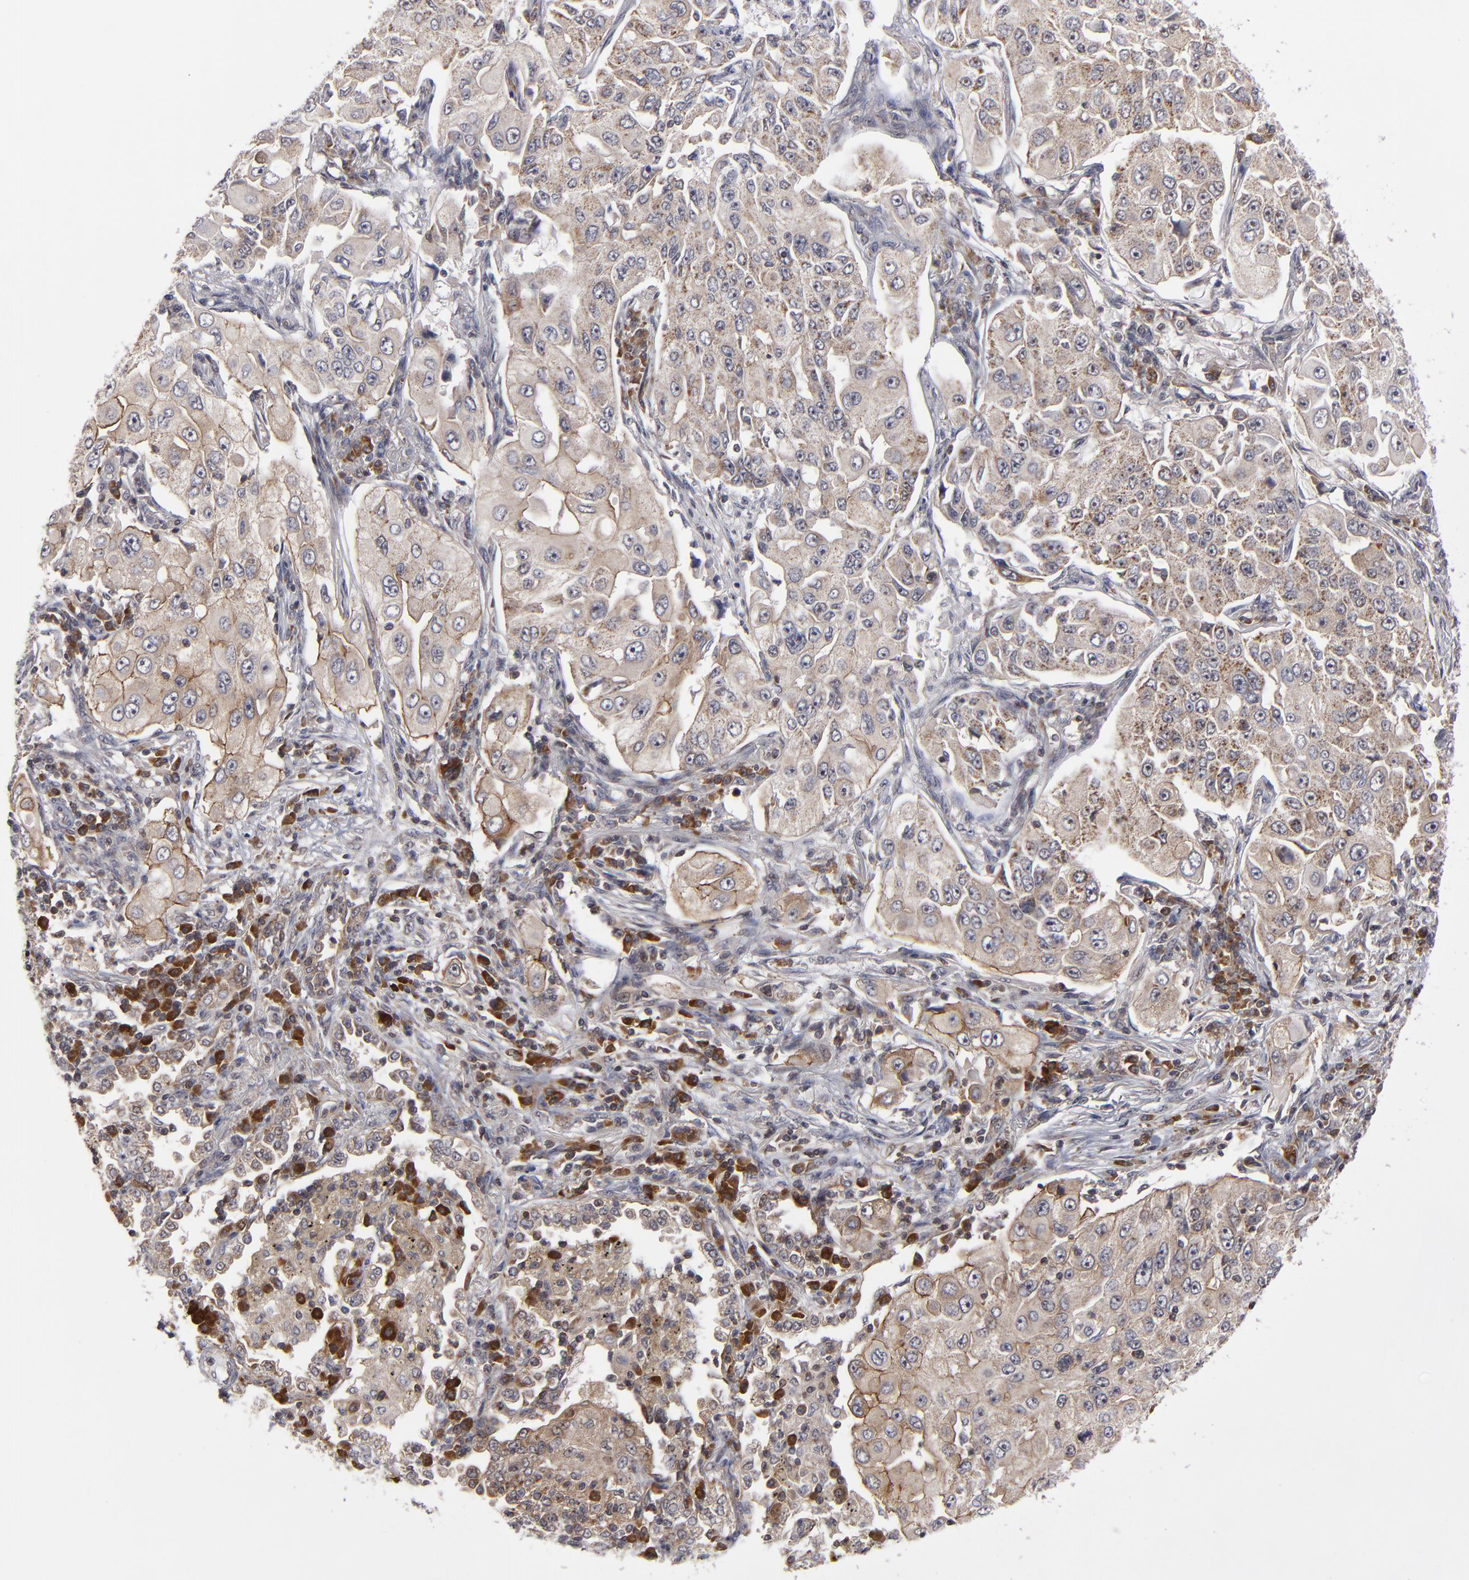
{"staining": {"intensity": "weak", "quantity": "25%-75%", "location": "cytoplasmic/membranous"}, "tissue": "lung cancer", "cell_type": "Tumor cells", "image_type": "cancer", "snomed": [{"axis": "morphology", "description": "Adenocarcinoma, NOS"}, {"axis": "topography", "description": "Lung"}], "caption": "Human lung adenocarcinoma stained for a protein (brown) reveals weak cytoplasmic/membranous positive positivity in about 25%-75% of tumor cells.", "gene": "GLCCI1", "patient": {"sex": "male", "age": 84}}